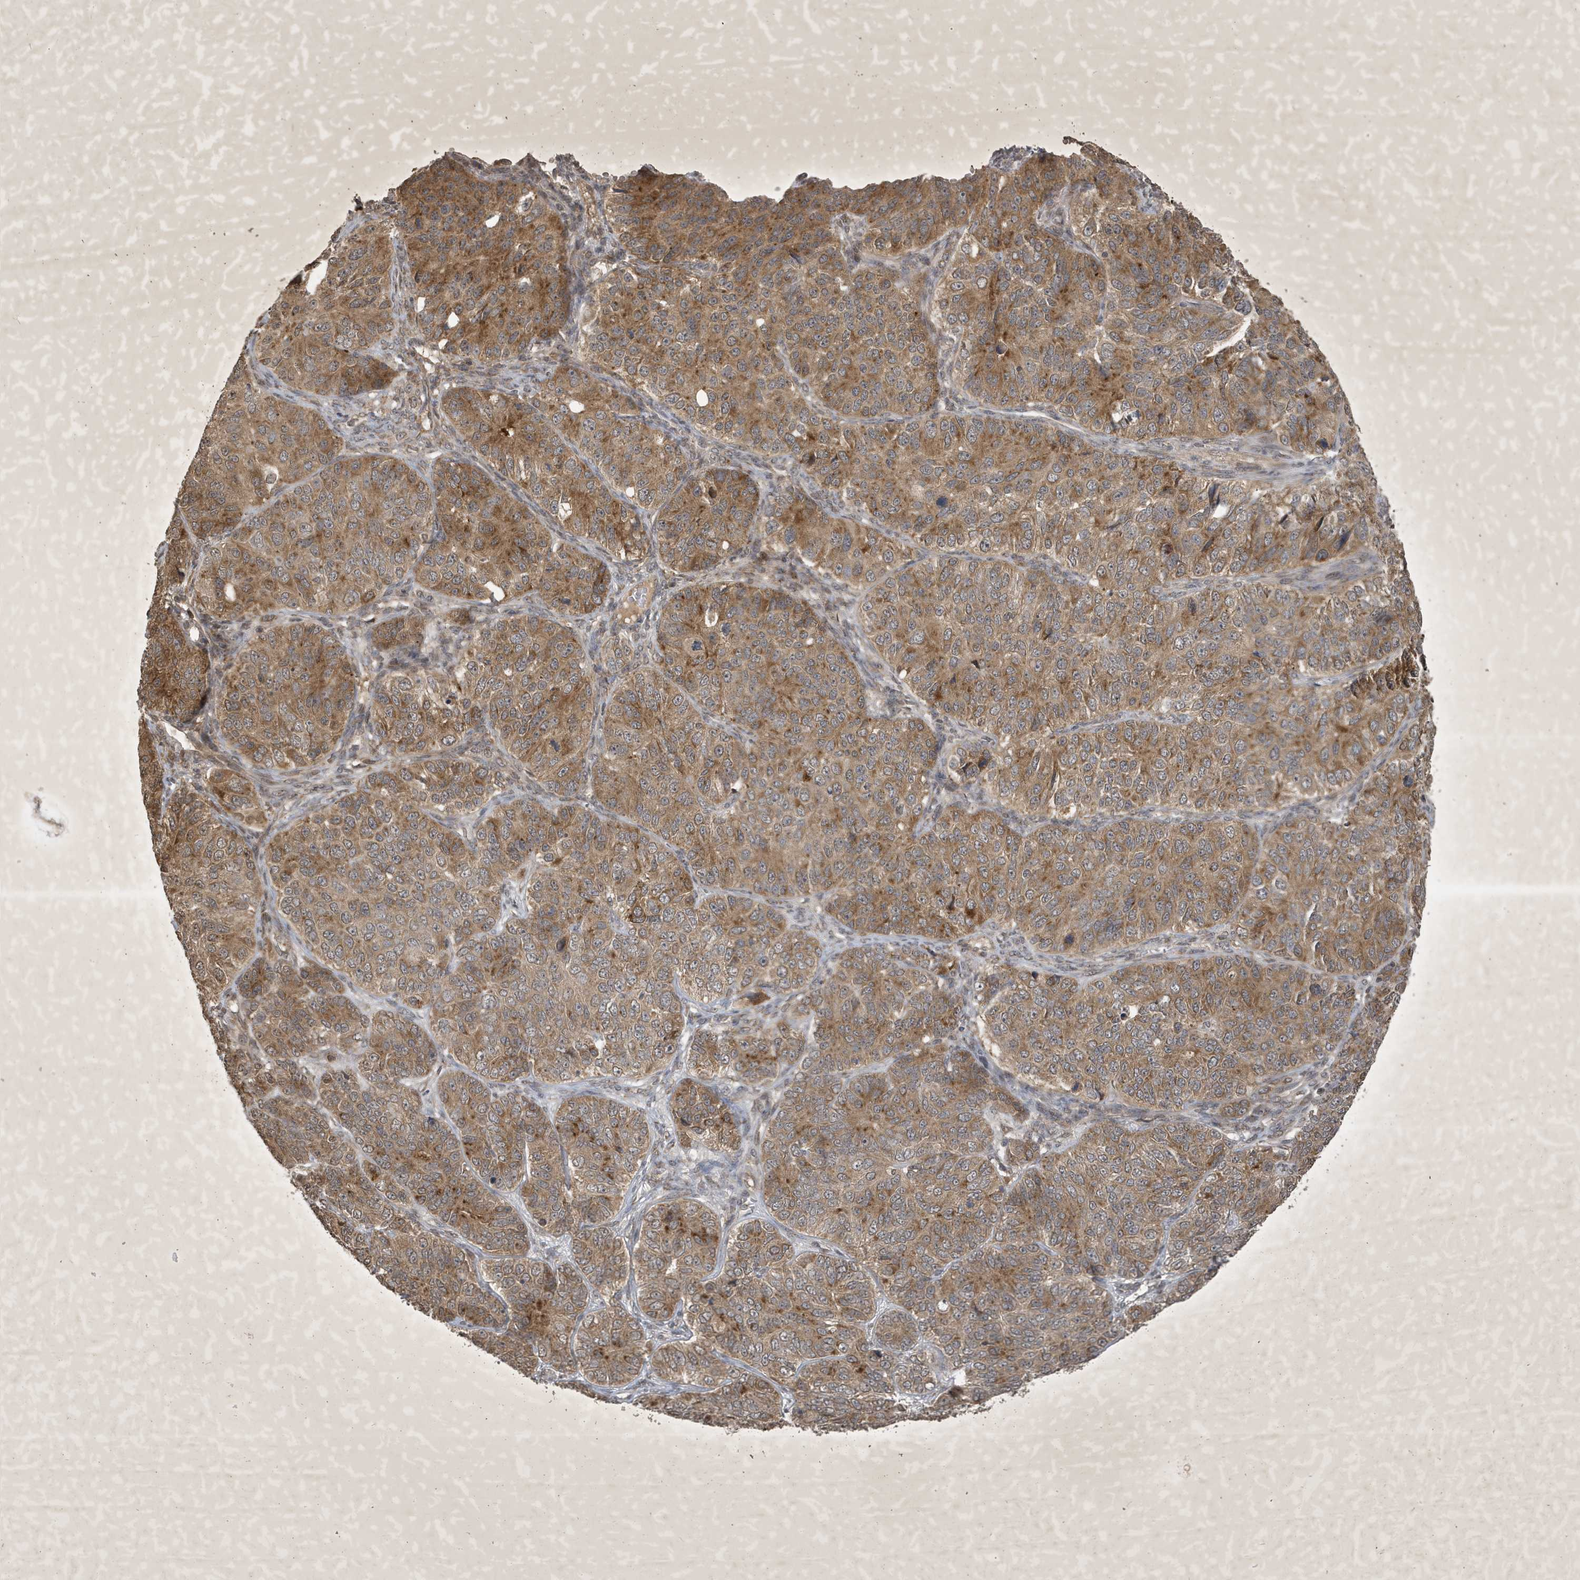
{"staining": {"intensity": "moderate", "quantity": ">75%", "location": "cytoplasmic/membranous"}, "tissue": "ovarian cancer", "cell_type": "Tumor cells", "image_type": "cancer", "snomed": [{"axis": "morphology", "description": "Carcinoma, endometroid"}, {"axis": "topography", "description": "Ovary"}], "caption": "This is a micrograph of immunohistochemistry (IHC) staining of ovarian endometroid carcinoma, which shows moderate staining in the cytoplasmic/membranous of tumor cells.", "gene": "STX10", "patient": {"sex": "female", "age": 51}}